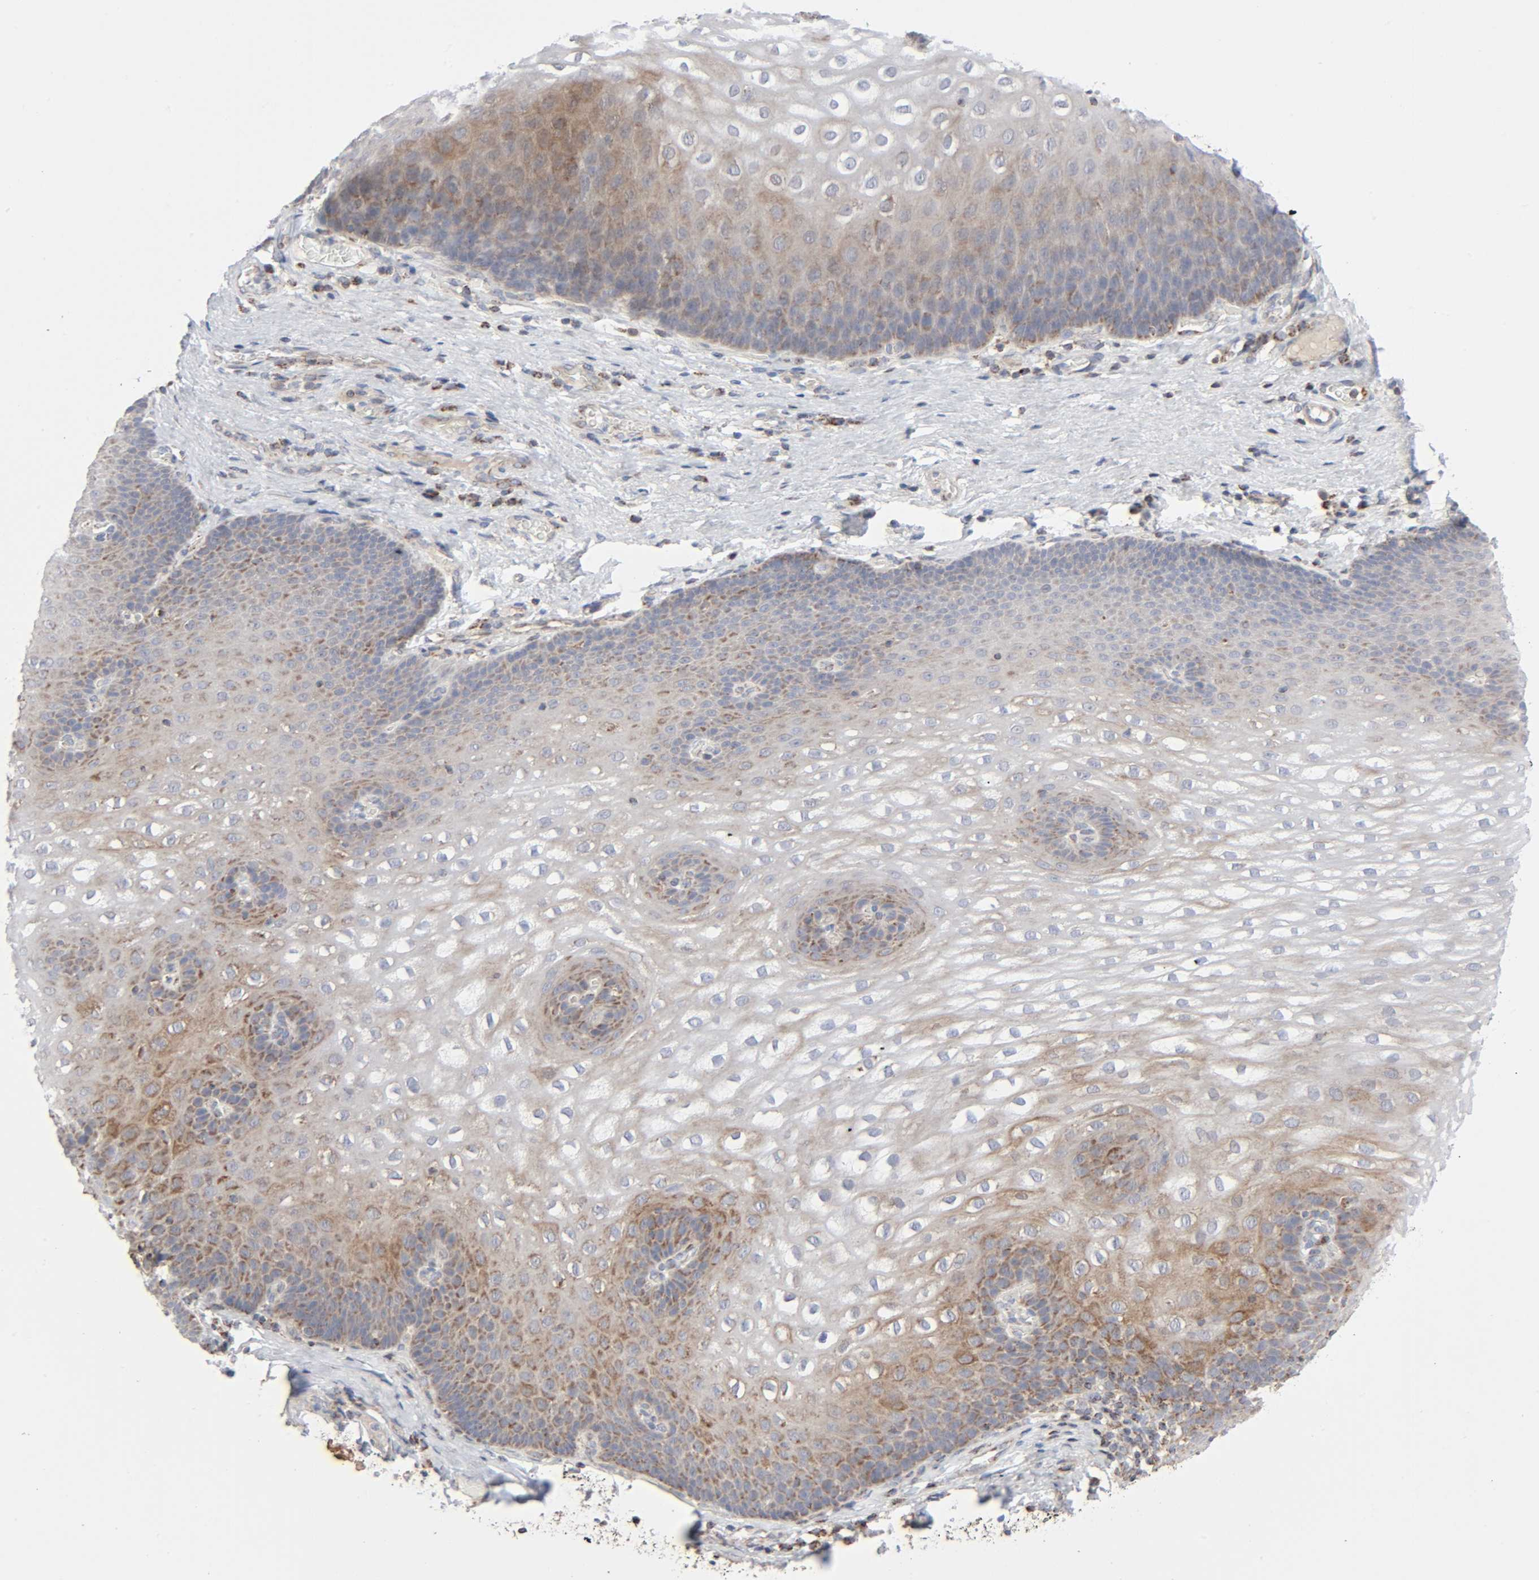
{"staining": {"intensity": "moderate", "quantity": ">75%", "location": "cytoplasmic/membranous"}, "tissue": "esophagus", "cell_type": "Squamous epithelial cells", "image_type": "normal", "snomed": [{"axis": "morphology", "description": "Normal tissue, NOS"}, {"axis": "topography", "description": "Esophagus"}], "caption": "This is a photomicrograph of immunohistochemistry staining of benign esophagus, which shows moderate positivity in the cytoplasmic/membranous of squamous epithelial cells.", "gene": "SYT16", "patient": {"sex": "male", "age": 48}}